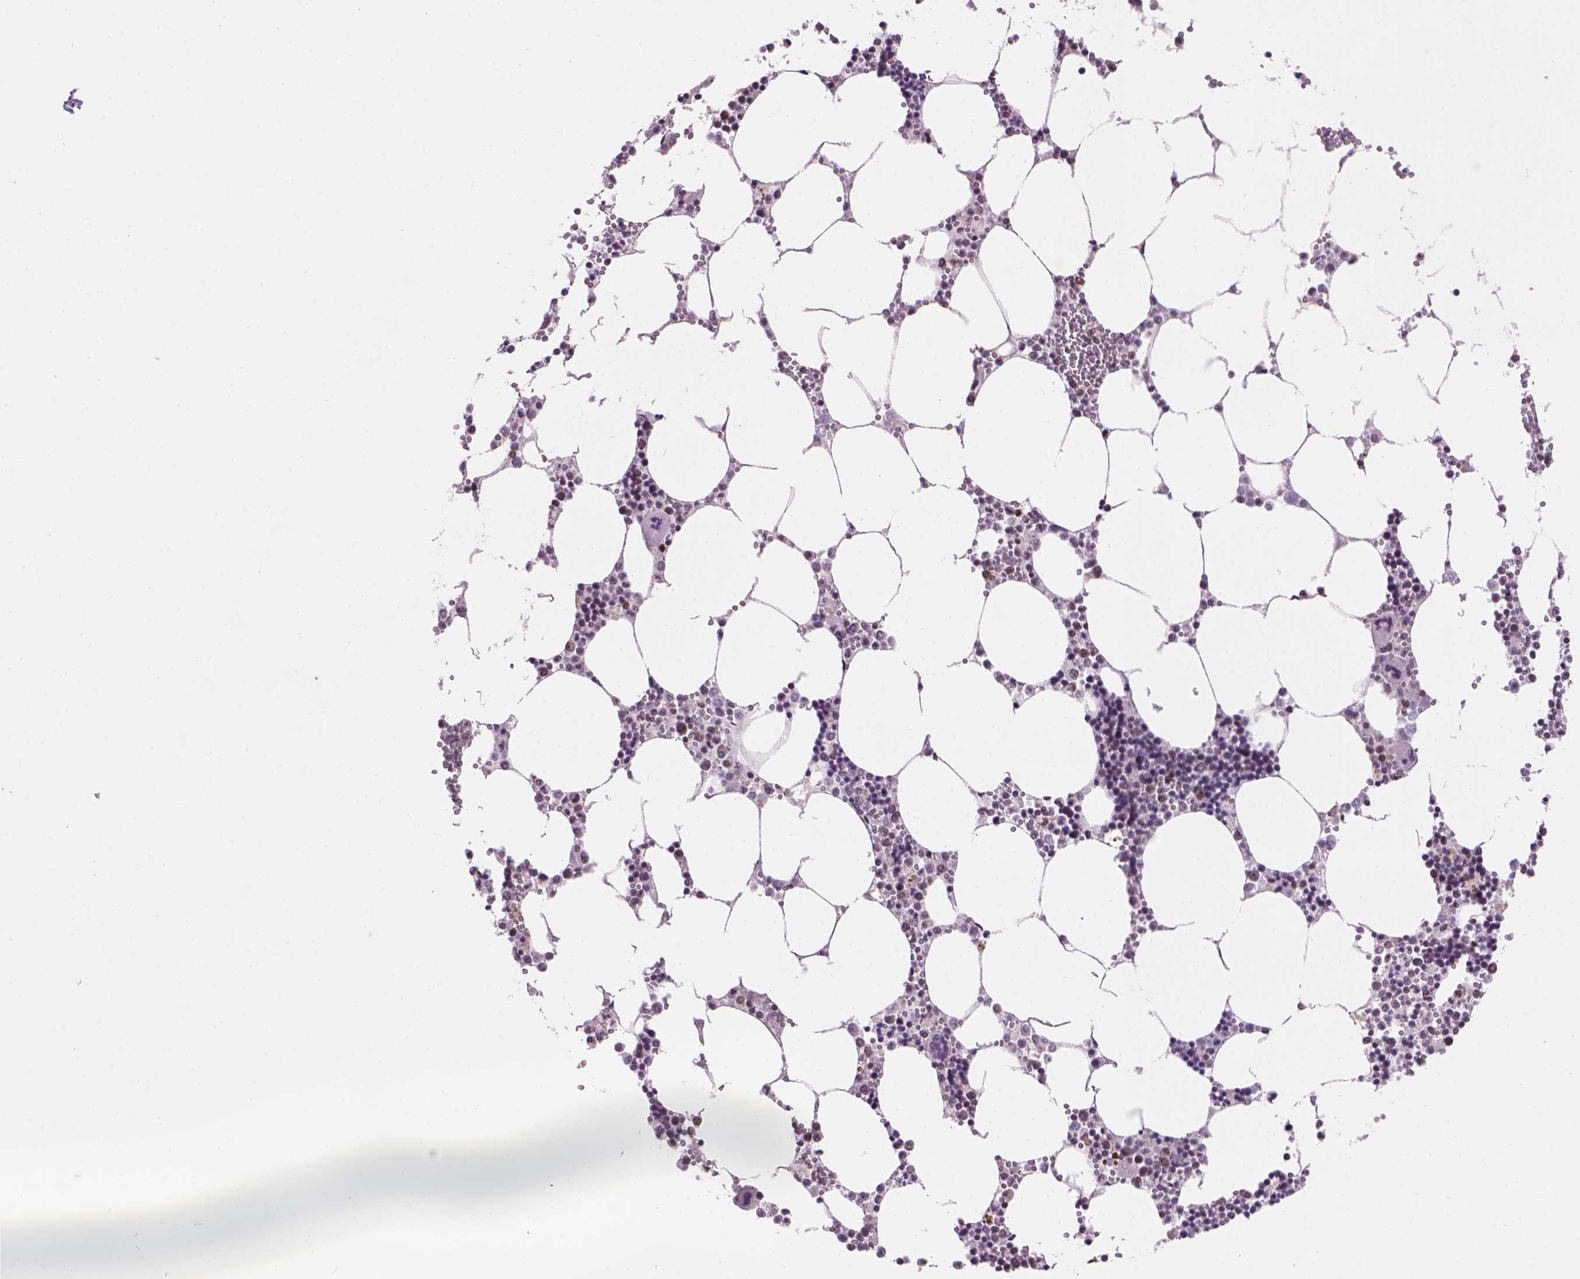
{"staining": {"intensity": "moderate", "quantity": "<25%", "location": "nuclear"}, "tissue": "bone marrow", "cell_type": "Hematopoietic cells", "image_type": "normal", "snomed": [{"axis": "morphology", "description": "Normal tissue, NOS"}, {"axis": "topography", "description": "Bone marrow"}], "caption": "Immunohistochemistry of benign human bone marrow demonstrates low levels of moderate nuclear staining in about <25% of hematopoietic cells. The protein of interest is stained brown, and the nuclei are stained in blue (DAB (3,3'-diaminobenzidine) IHC with brightfield microscopy, high magnification).", "gene": "RPA4", "patient": {"sex": "male", "age": 54}}